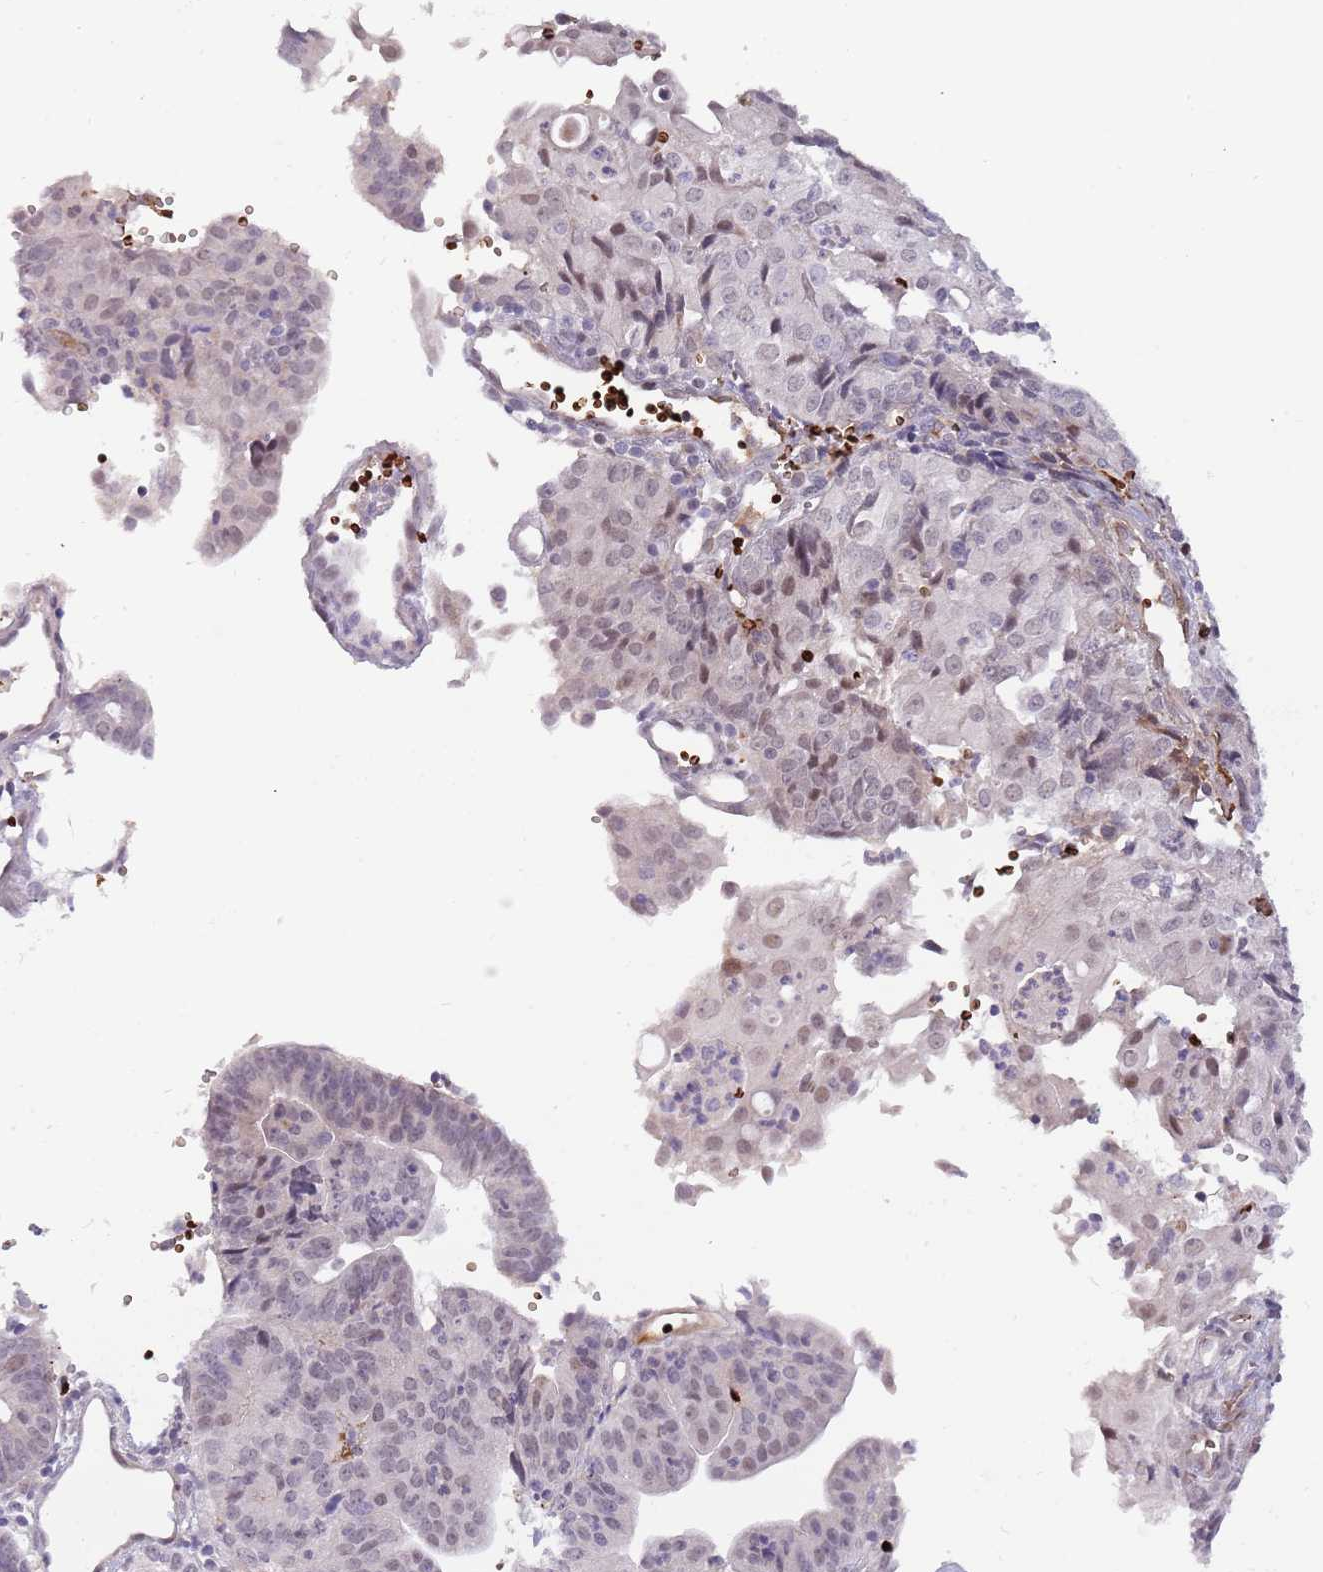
{"staining": {"intensity": "weak", "quantity": ">75%", "location": "nuclear"}, "tissue": "endometrial cancer", "cell_type": "Tumor cells", "image_type": "cancer", "snomed": [{"axis": "morphology", "description": "Adenocarcinoma, NOS"}, {"axis": "topography", "description": "Endometrium"}], "caption": "An image of endometrial adenocarcinoma stained for a protein exhibits weak nuclear brown staining in tumor cells.", "gene": "LYPD6B", "patient": {"sex": "female", "age": 56}}